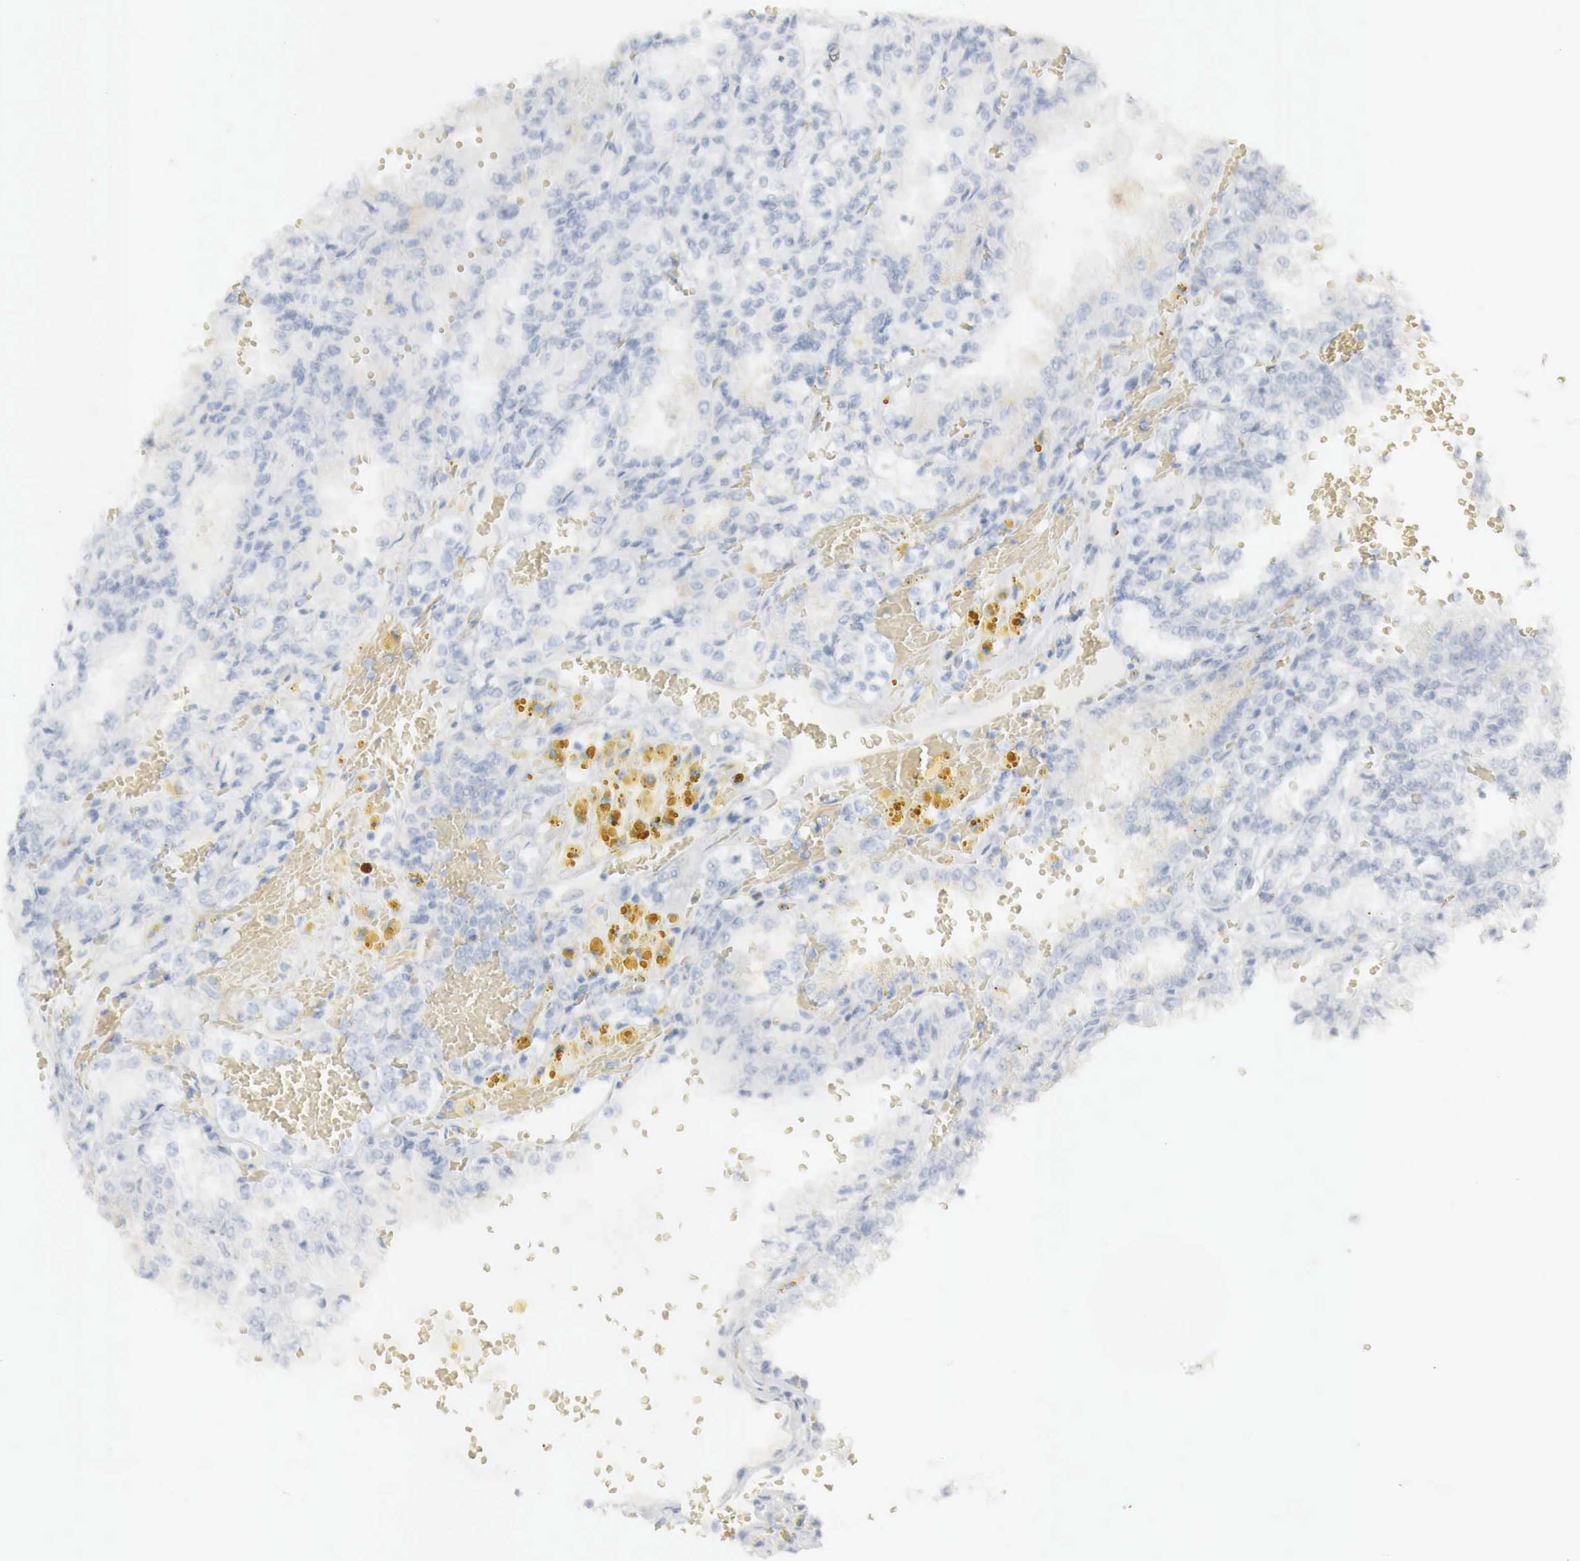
{"staining": {"intensity": "negative", "quantity": "none", "location": "none"}, "tissue": "renal cancer", "cell_type": "Tumor cells", "image_type": "cancer", "snomed": [{"axis": "morphology", "description": "Adenocarcinoma, NOS"}, {"axis": "topography", "description": "Kidney"}], "caption": "Human adenocarcinoma (renal) stained for a protein using immunohistochemistry demonstrates no expression in tumor cells.", "gene": "TP63", "patient": {"sex": "female", "age": 56}}